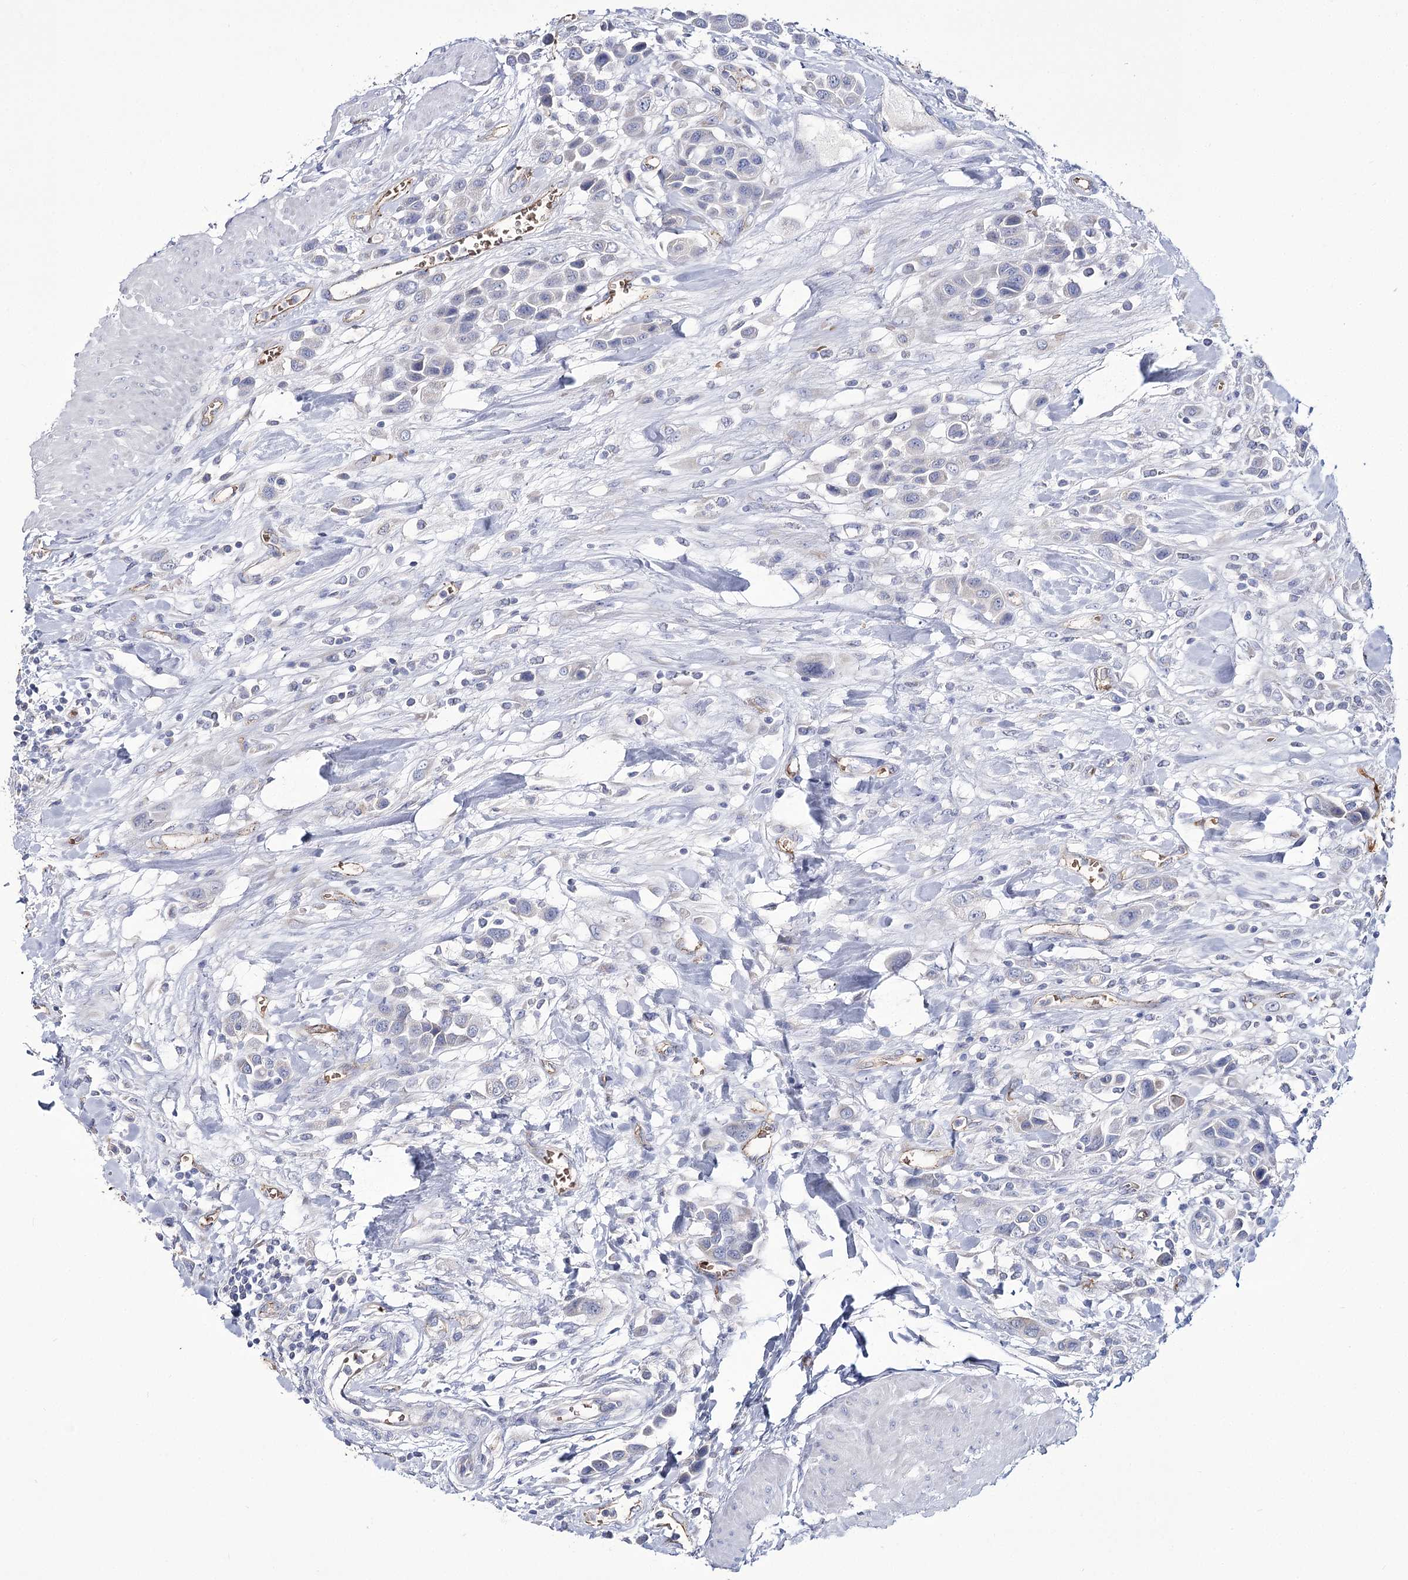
{"staining": {"intensity": "negative", "quantity": "none", "location": "none"}, "tissue": "urothelial cancer", "cell_type": "Tumor cells", "image_type": "cancer", "snomed": [{"axis": "morphology", "description": "Urothelial carcinoma, High grade"}, {"axis": "topography", "description": "Urinary bladder"}], "caption": "Immunohistochemistry micrograph of high-grade urothelial carcinoma stained for a protein (brown), which shows no staining in tumor cells.", "gene": "GBF1", "patient": {"sex": "male", "age": 50}}